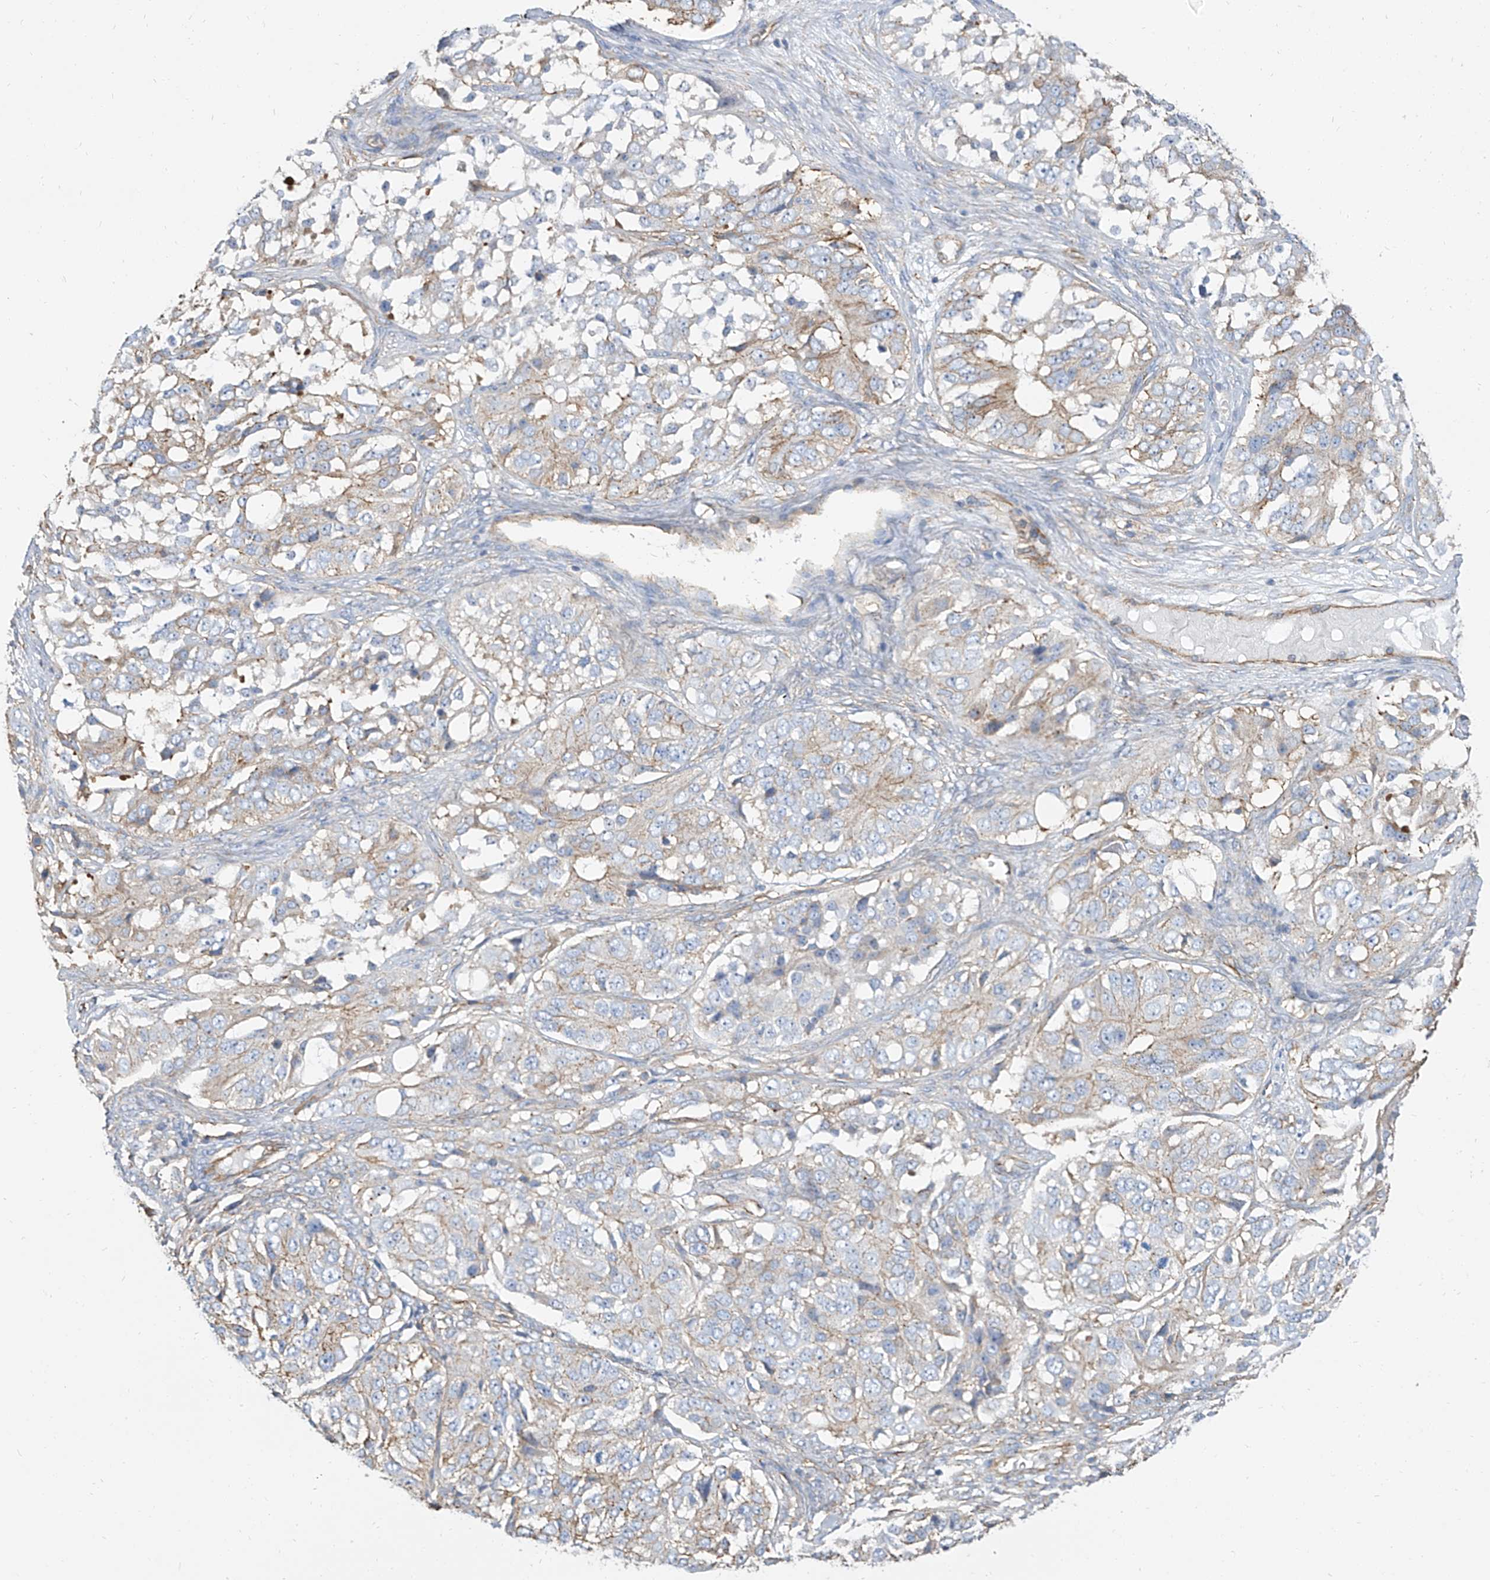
{"staining": {"intensity": "moderate", "quantity": "<25%", "location": "cytoplasmic/membranous"}, "tissue": "ovarian cancer", "cell_type": "Tumor cells", "image_type": "cancer", "snomed": [{"axis": "morphology", "description": "Carcinoma, endometroid"}, {"axis": "topography", "description": "Ovary"}], "caption": "There is low levels of moderate cytoplasmic/membranous staining in tumor cells of ovarian cancer, as demonstrated by immunohistochemical staining (brown color).", "gene": "TXLNB", "patient": {"sex": "female", "age": 51}}